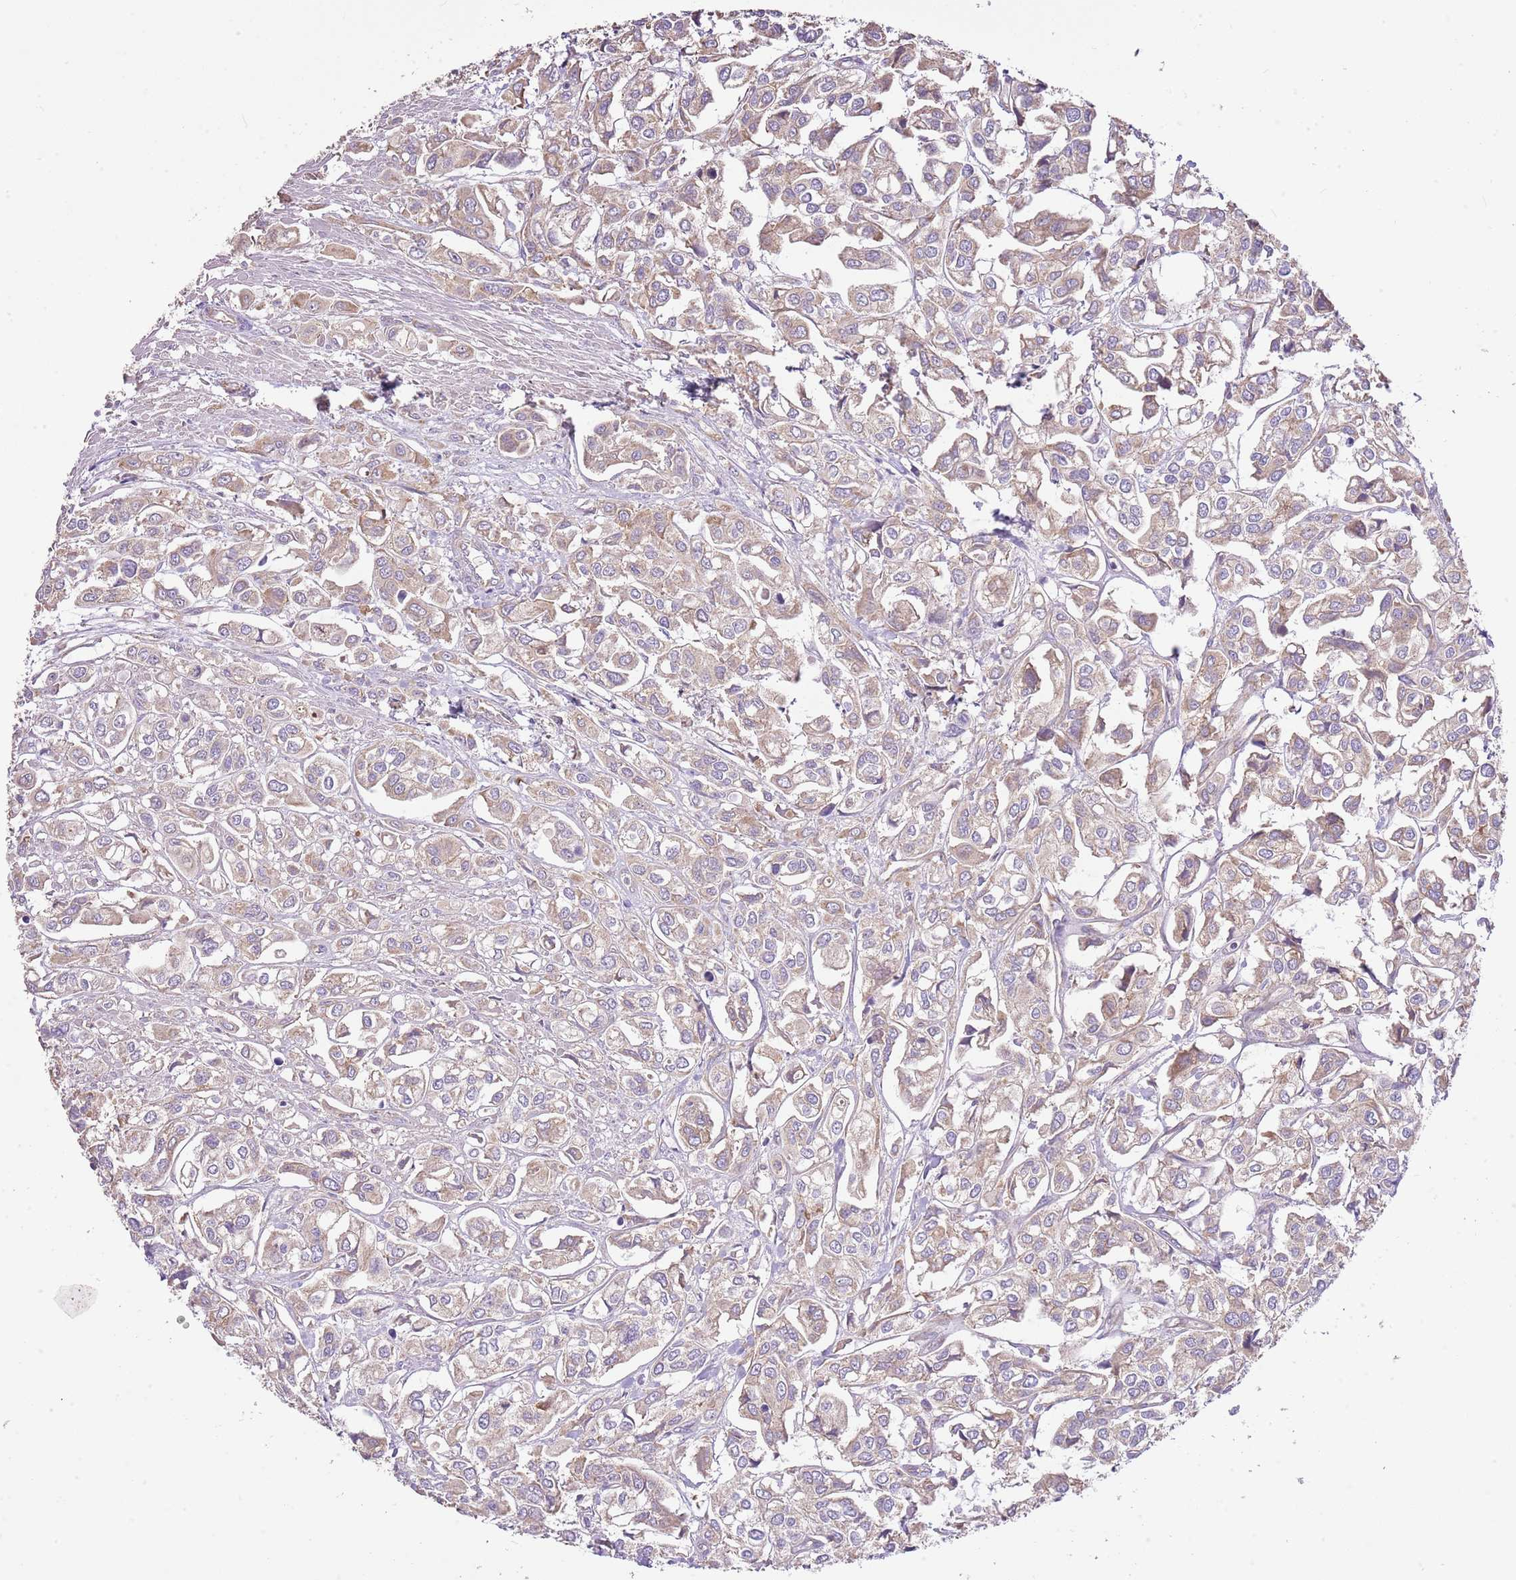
{"staining": {"intensity": "weak", "quantity": ">75%", "location": "cytoplasmic/membranous"}, "tissue": "urothelial cancer", "cell_type": "Tumor cells", "image_type": "cancer", "snomed": [{"axis": "morphology", "description": "Urothelial carcinoma, High grade"}, {"axis": "topography", "description": "Urinary bladder"}], "caption": "DAB (3,3'-diaminobenzidine) immunohistochemical staining of human high-grade urothelial carcinoma shows weak cytoplasmic/membranous protein positivity in about >75% of tumor cells.", "gene": "DOCK9", "patient": {"sex": "male", "age": 67}}